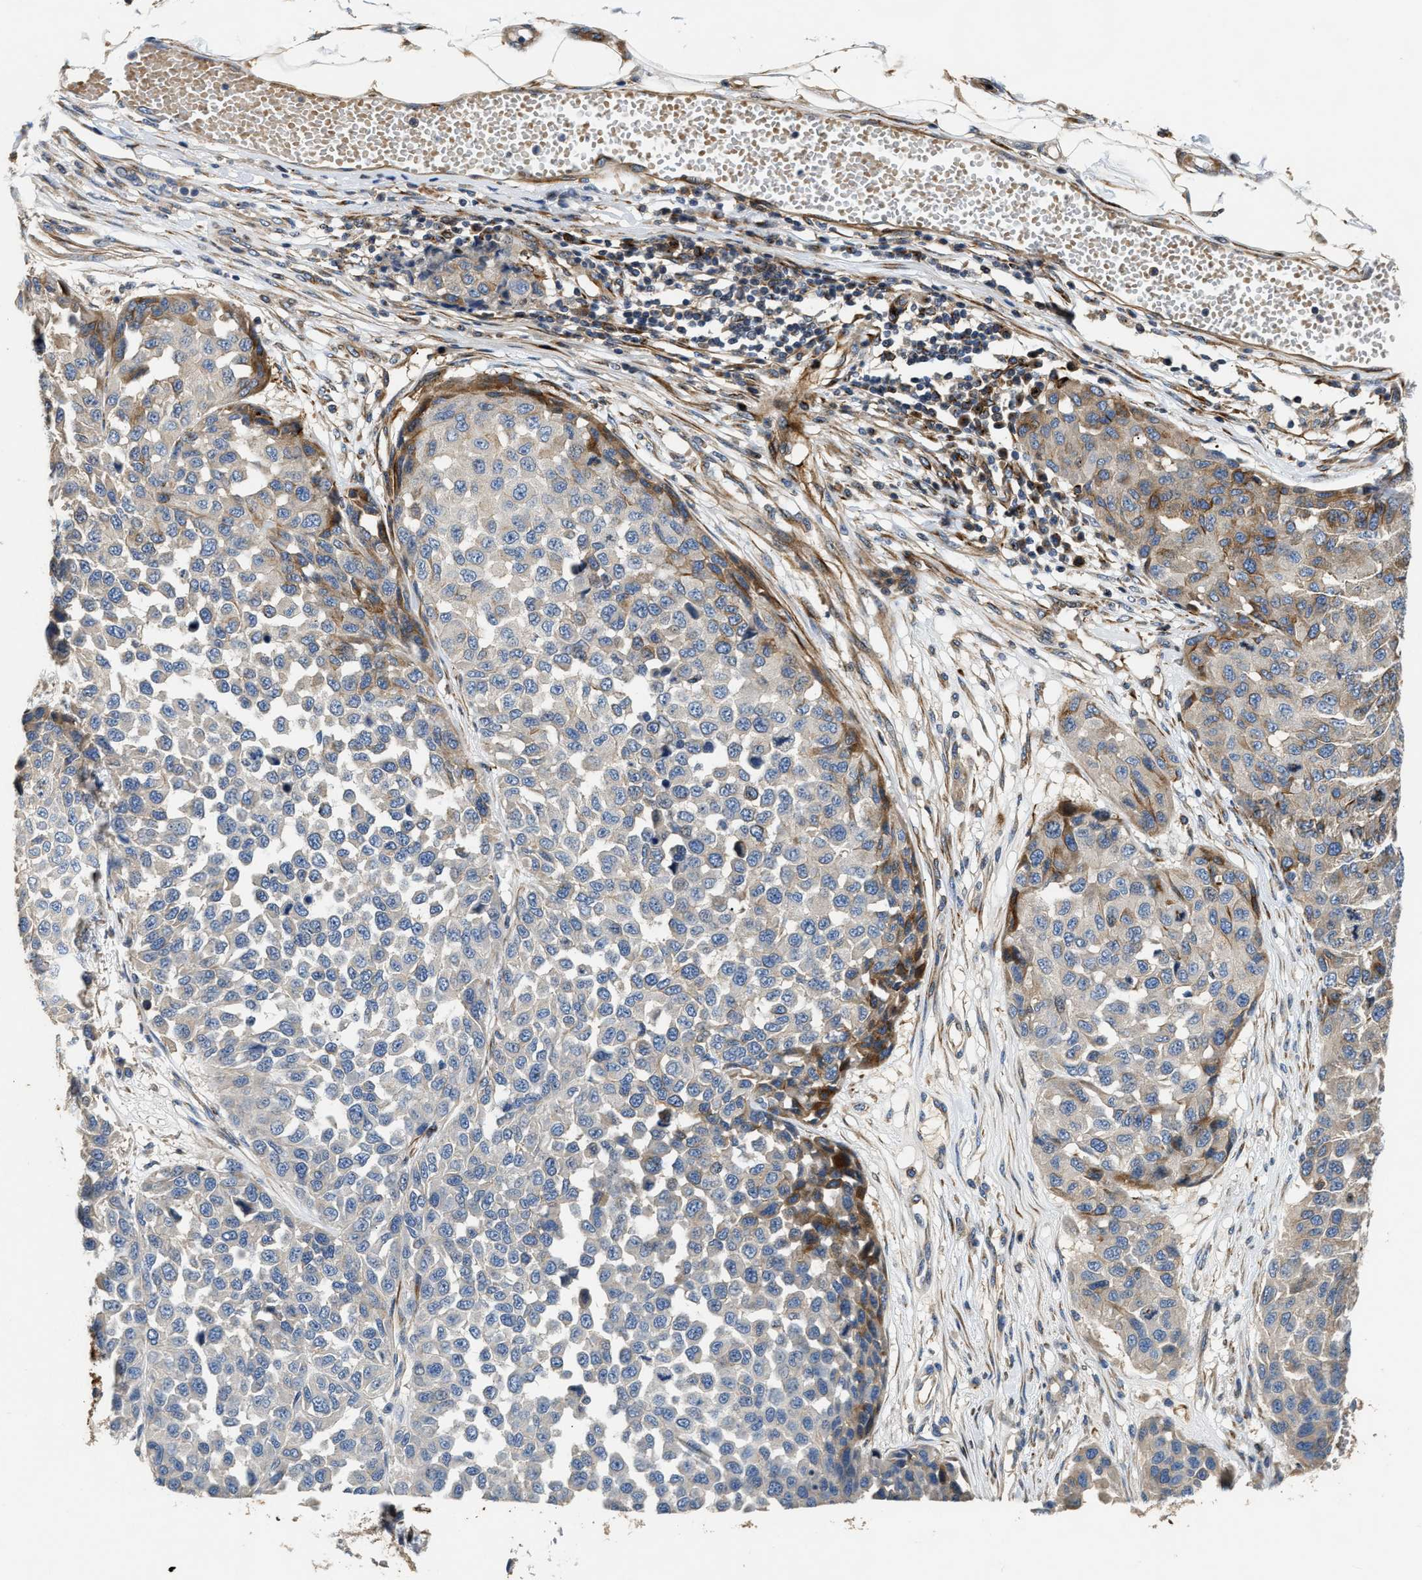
{"staining": {"intensity": "moderate", "quantity": "<25%", "location": "cytoplasmic/membranous"}, "tissue": "melanoma", "cell_type": "Tumor cells", "image_type": "cancer", "snomed": [{"axis": "morphology", "description": "Normal tissue, NOS"}, {"axis": "morphology", "description": "Malignant melanoma, NOS"}, {"axis": "topography", "description": "Skin"}], "caption": "Protein expression by immunohistochemistry (IHC) shows moderate cytoplasmic/membranous expression in about <25% of tumor cells in melanoma.", "gene": "IL17RC", "patient": {"sex": "male", "age": 62}}